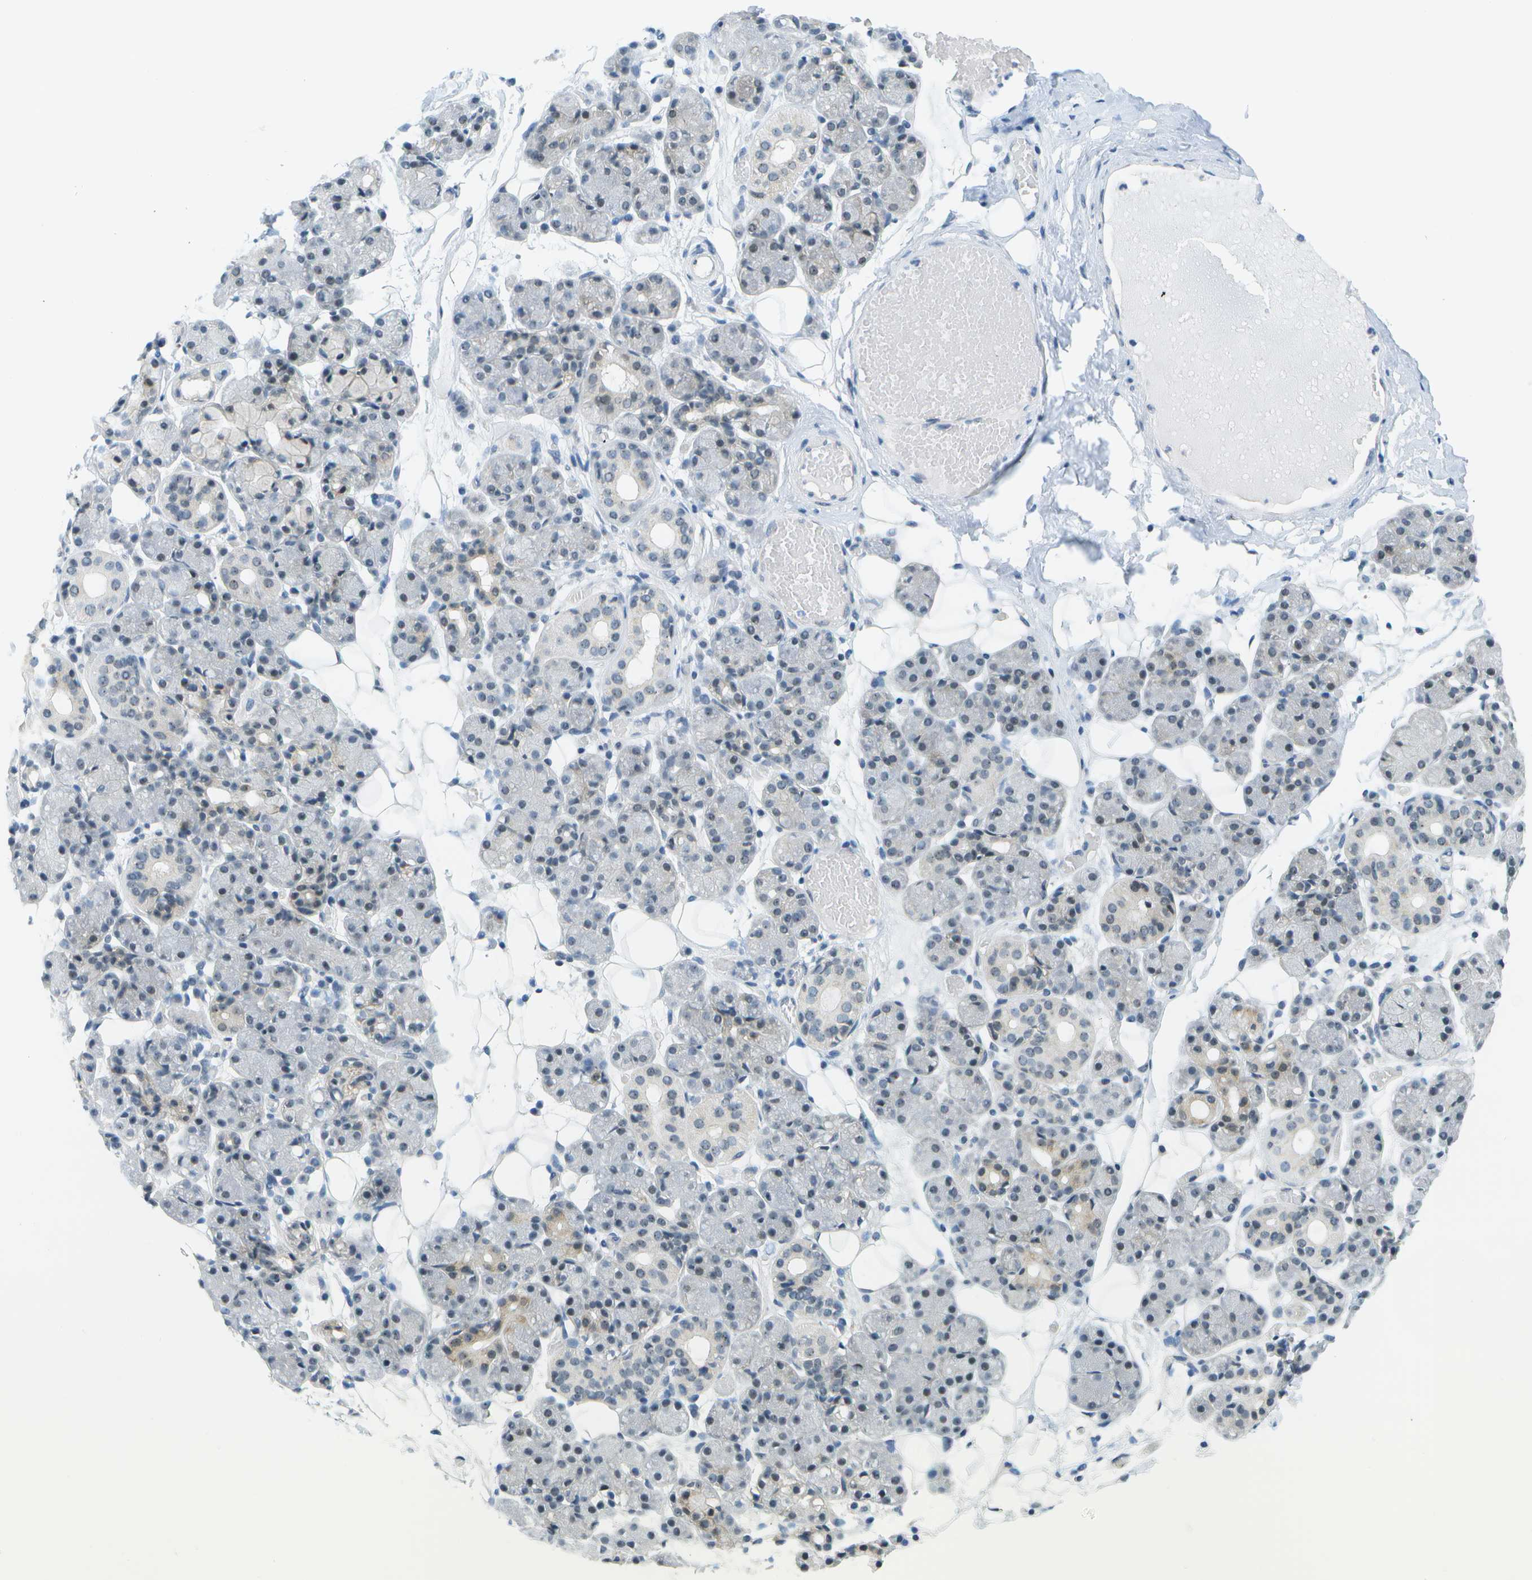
{"staining": {"intensity": "weak", "quantity": "<25%", "location": "cytoplasmic/membranous,nuclear"}, "tissue": "salivary gland", "cell_type": "Glandular cells", "image_type": "normal", "snomed": [{"axis": "morphology", "description": "Normal tissue, NOS"}, {"axis": "topography", "description": "Salivary gland"}], "caption": "High power microscopy image of an IHC image of benign salivary gland, revealing no significant expression in glandular cells.", "gene": "PITHD1", "patient": {"sex": "male", "age": 63}}